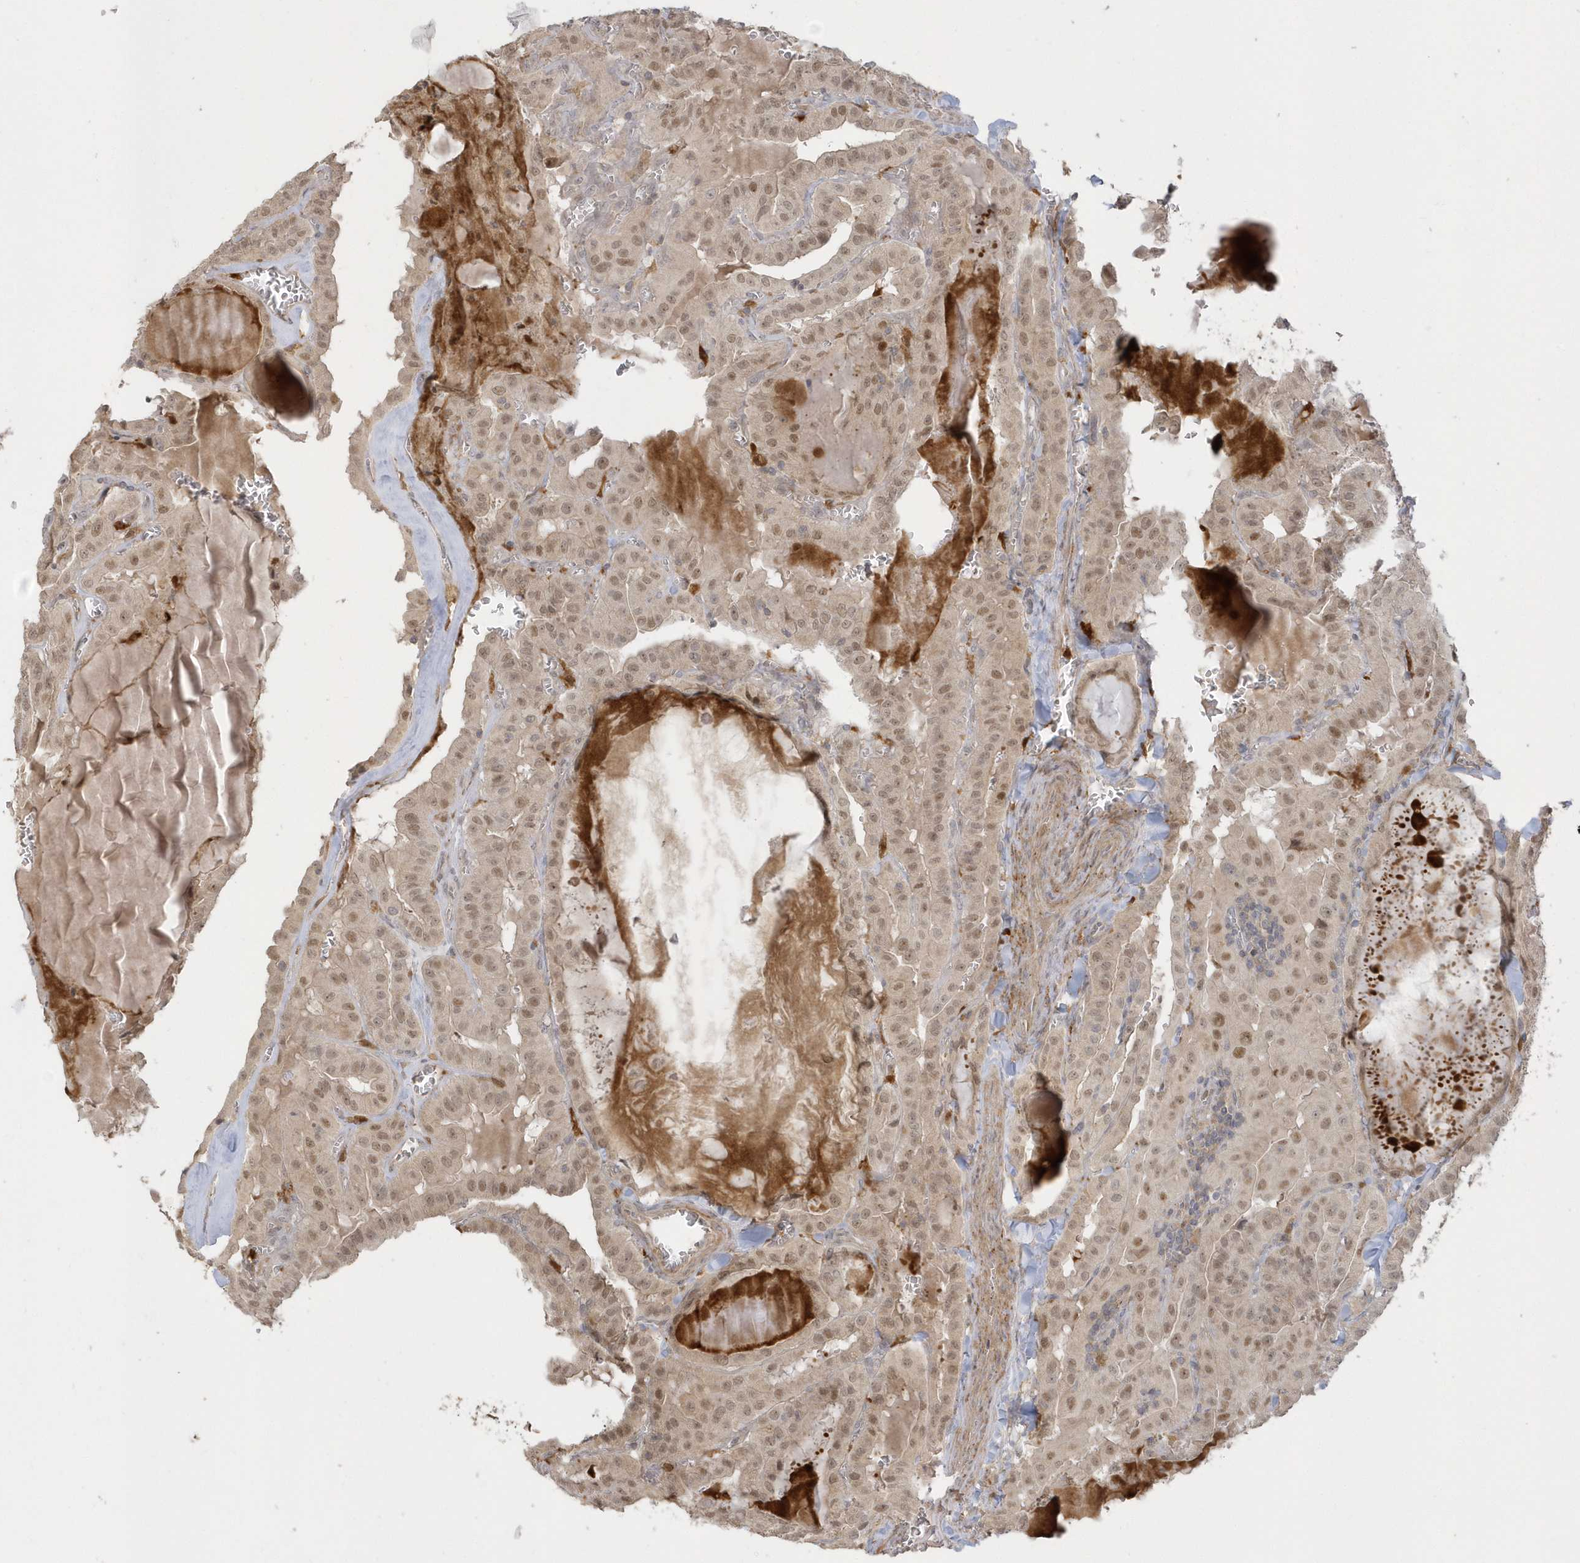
{"staining": {"intensity": "weak", "quantity": ">75%", "location": "cytoplasmic/membranous,nuclear"}, "tissue": "thyroid cancer", "cell_type": "Tumor cells", "image_type": "cancer", "snomed": [{"axis": "morphology", "description": "Papillary adenocarcinoma, NOS"}, {"axis": "topography", "description": "Thyroid gland"}], "caption": "An immunohistochemistry (IHC) histopathology image of tumor tissue is shown. Protein staining in brown shows weak cytoplasmic/membranous and nuclear positivity in thyroid papillary adenocarcinoma within tumor cells.", "gene": "NAF1", "patient": {"sex": "male", "age": 52}}